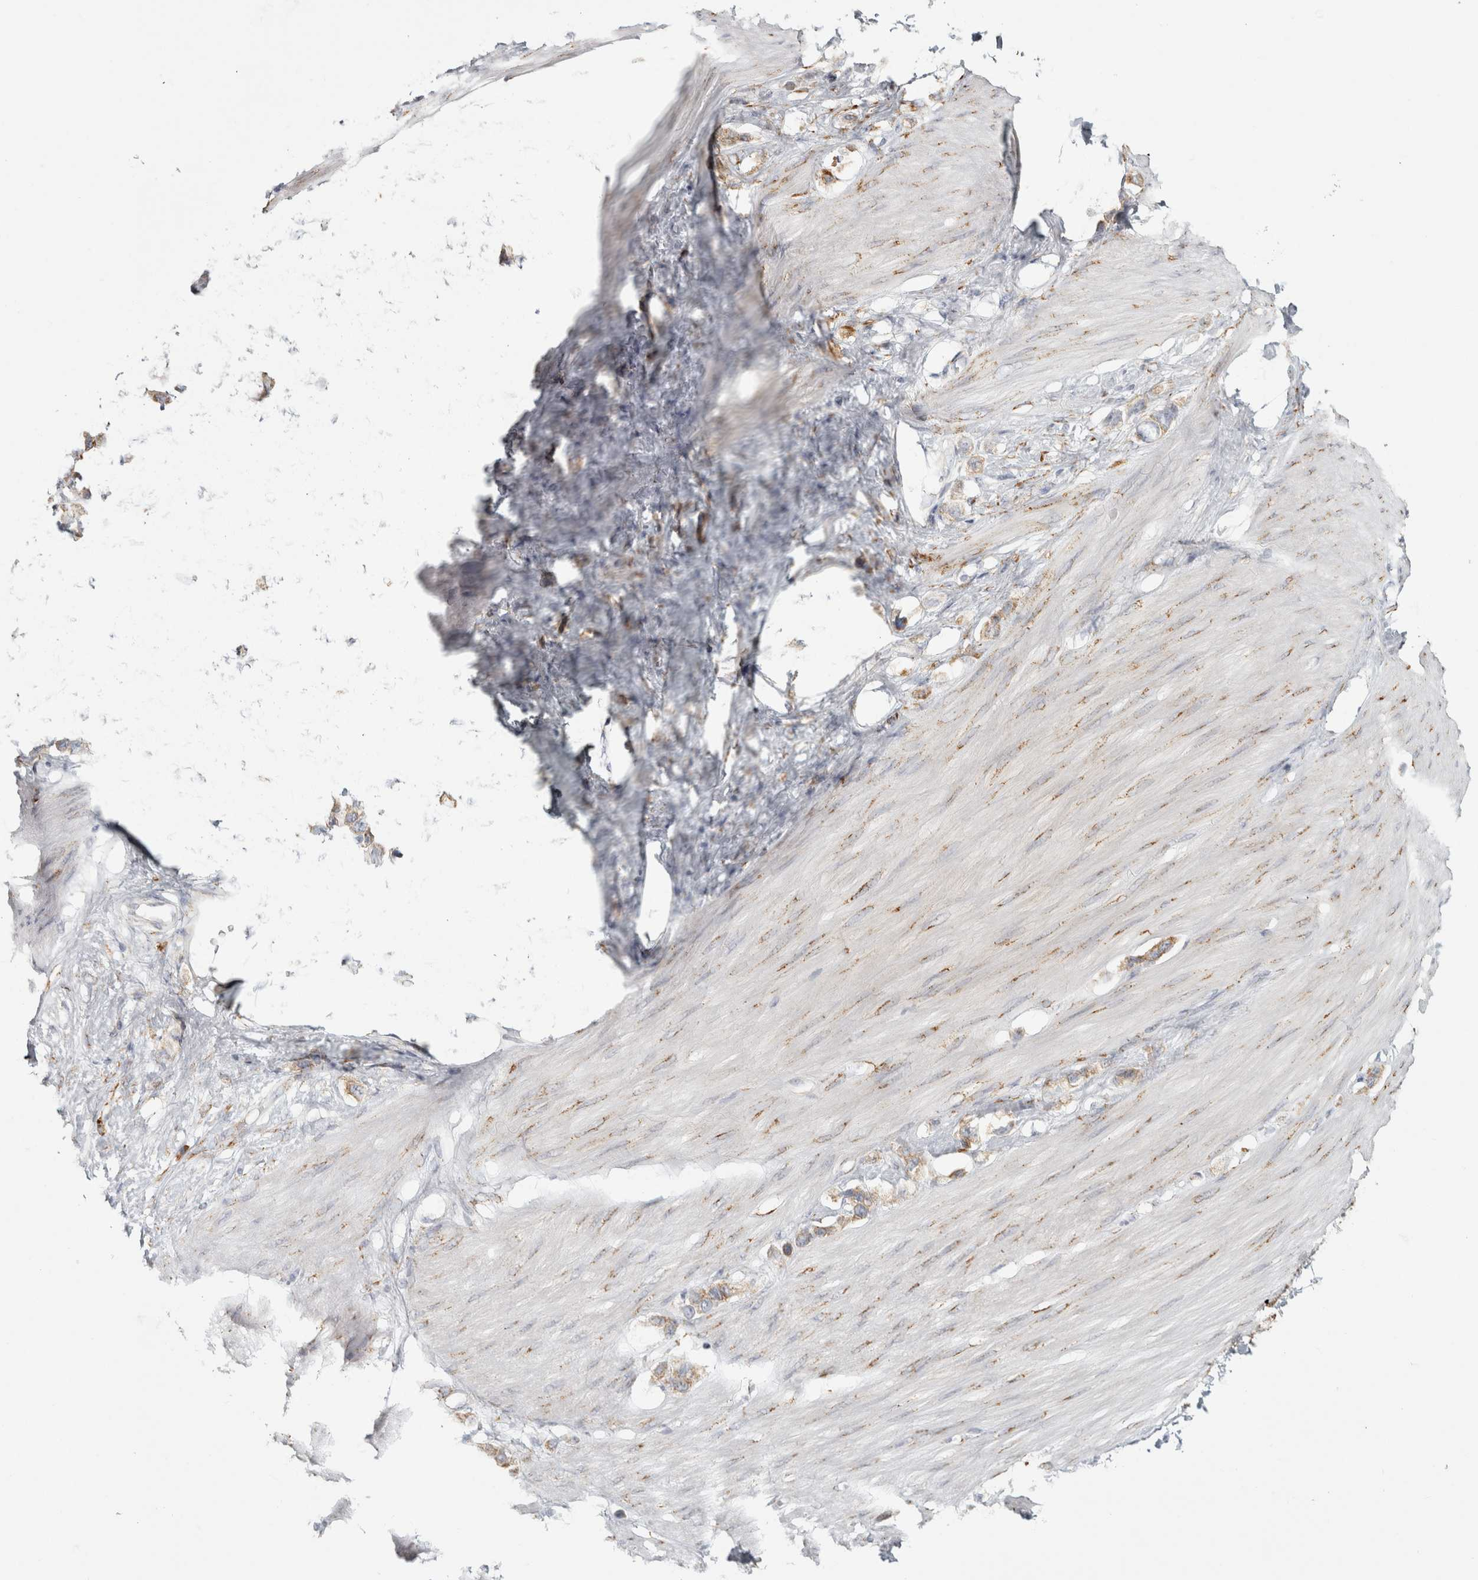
{"staining": {"intensity": "moderate", "quantity": "25%-75%", "location": "cytoplasmic/membranous"}, "tissue": "stomach cancer", "cell_type": "Tumor cells", "image_type": "cancer", "snomed": [{"axis": "morphology", "description": "Adenocarcinoma, NOS"}, {"axis": "topography", "description": "Stomach"}], "caption": "Adenocarcinoma (stomach) stained with IHC demonstrates moderate cytoplasmic/membranous staining in approximately 25%-75% of tumor cells.", "gene": "OSTN", "patient": {"sex": "female", "age": 65}}